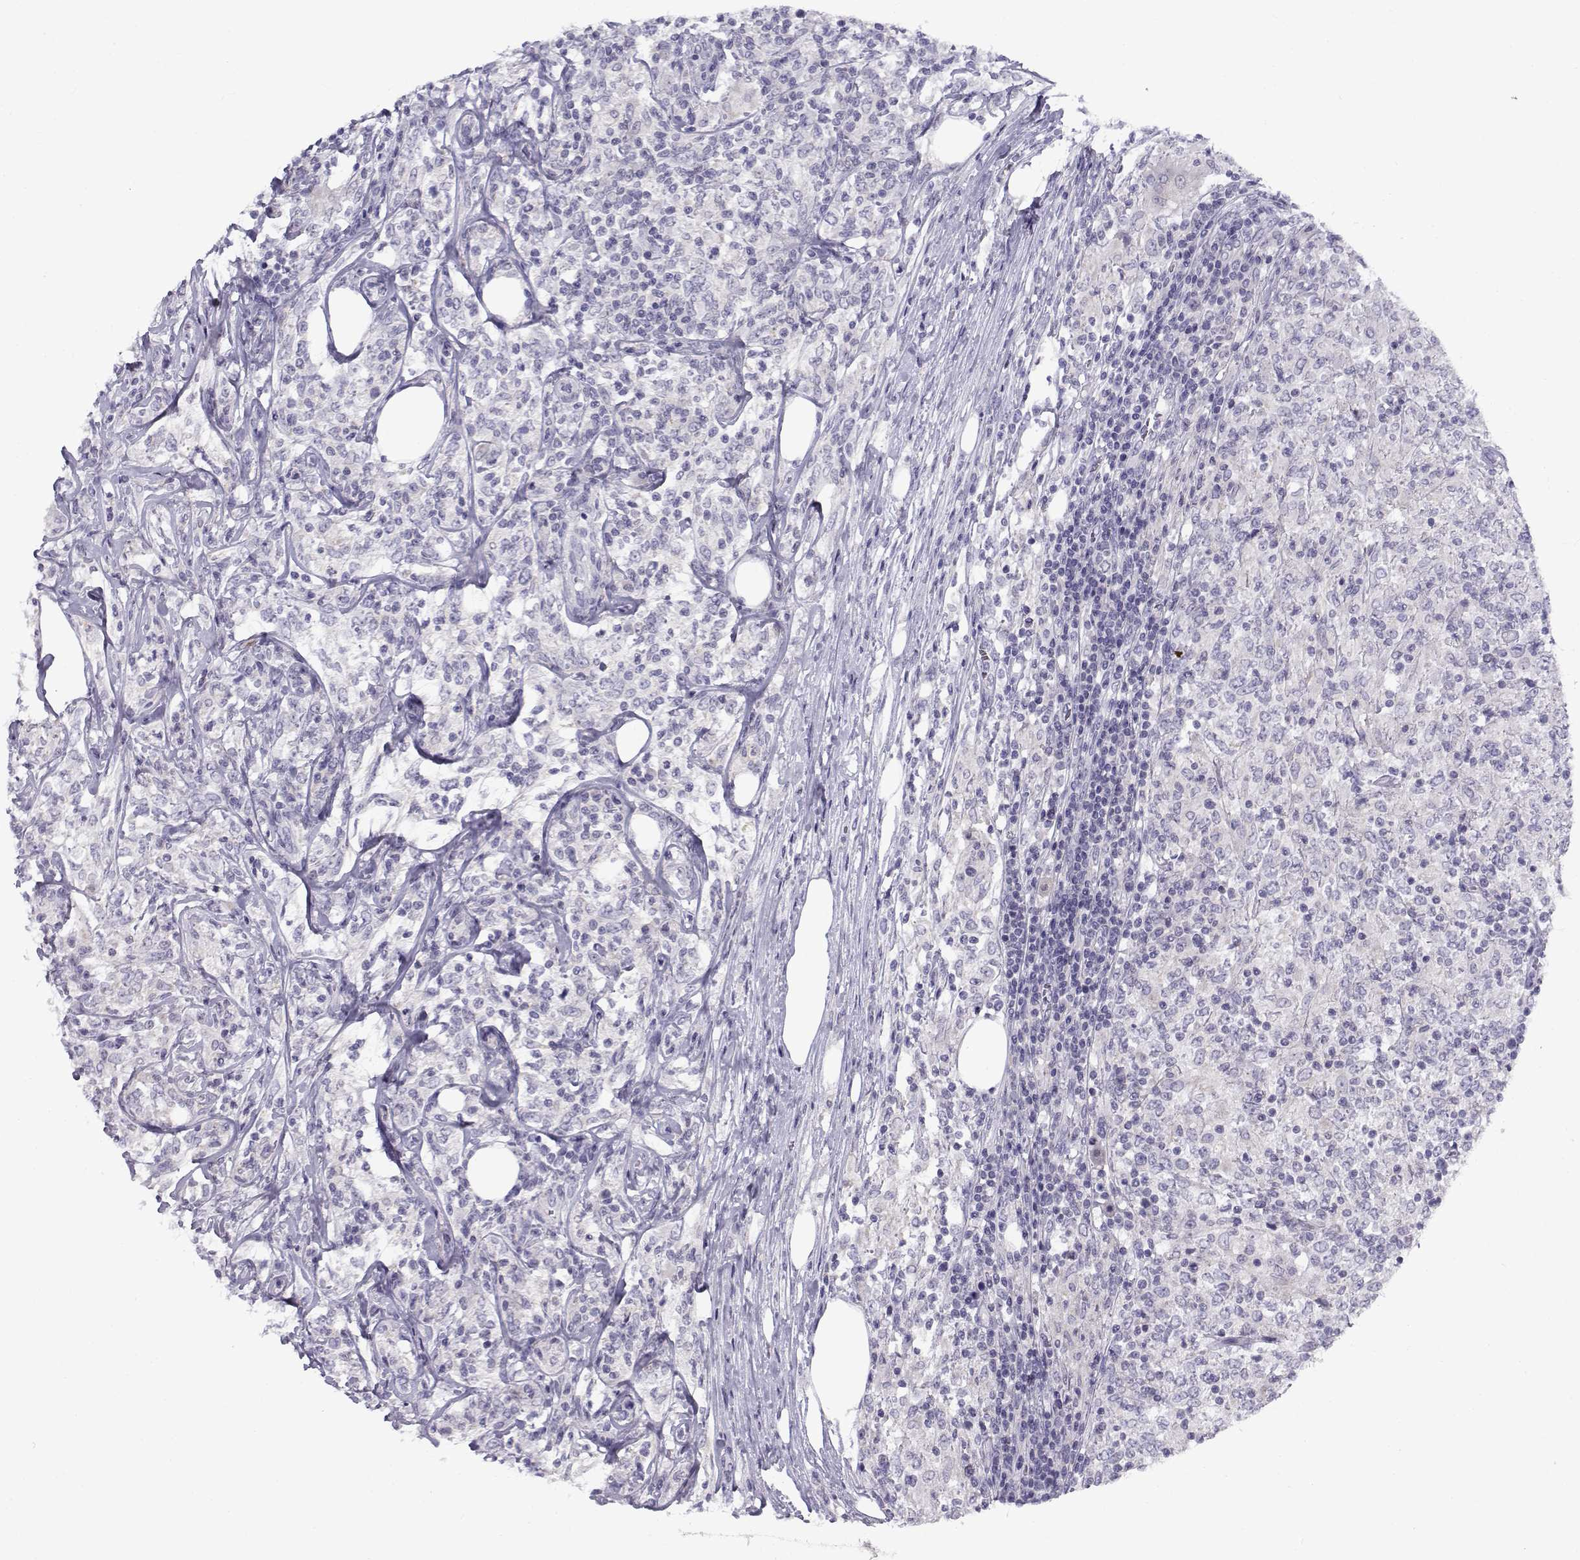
{"staining": {"intensity": "negative", "quantity": "none", "location": "none"}, "tissue": "lymphoma", "cell_type": "Tumor cells", "image_type": "cancer", "snomed": [{"axis": "morphology", "description": "Malignant lymphoma, non-Hodgkin's type, High grade"}, {"axis": "topography", "description": "Lymph node"}], "caption": "An immunohistochemistry (IHC) micrograph of lymphoma is shown. There is no staining in tumor cells of lymphoma.", "gene": "FAM166A", "patient": {"sex": "female", "age": 84}}